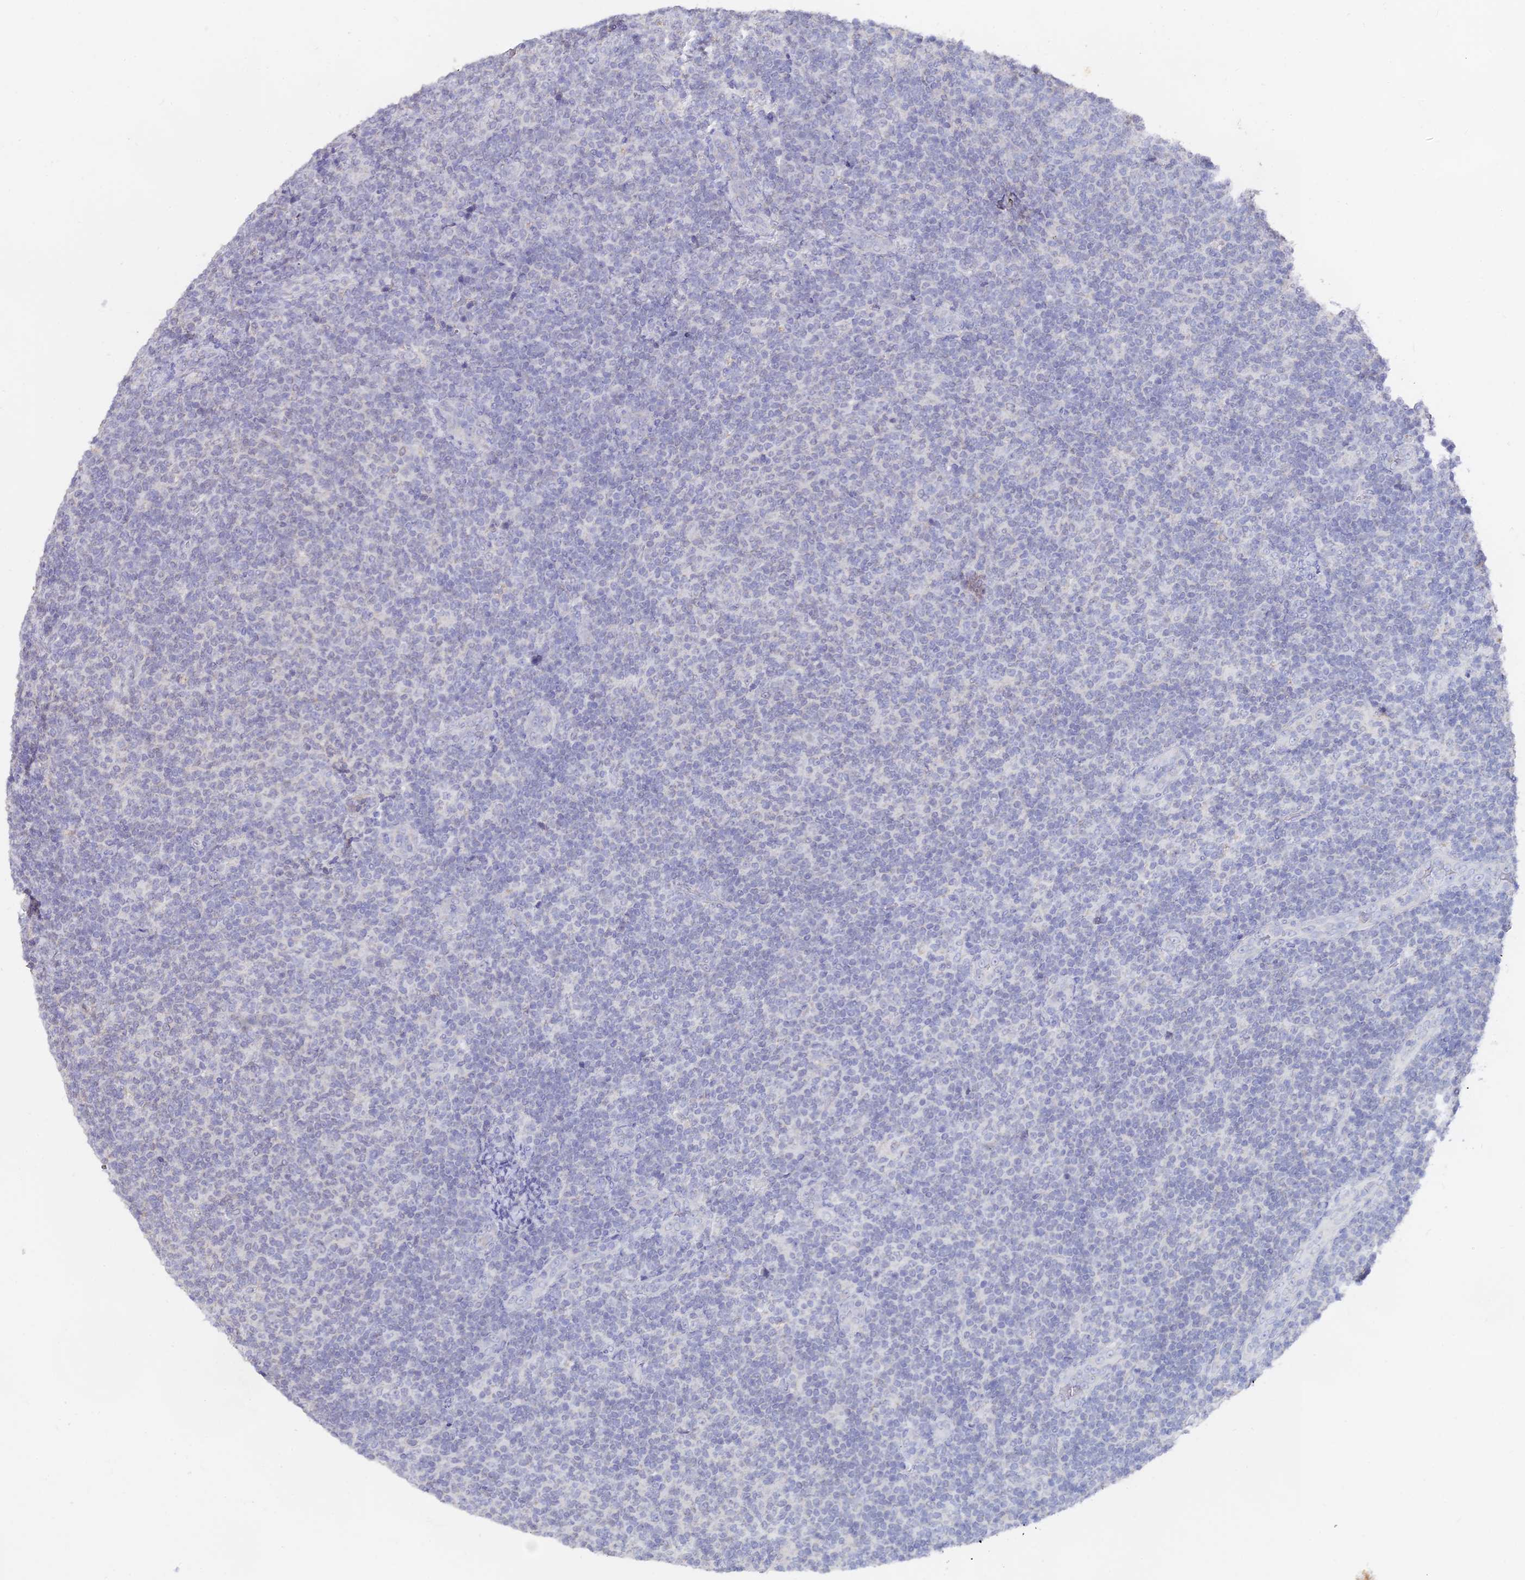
{"staining": {"intensity": "negative", "quantity": "none", "location": "none"}, "tissue": "lymphoma", "cell_type": "Tumor cells", "image_type": "cancer", "snomed": [{"axis": "morphology", "description": "Malignant lymphoma, non-Hodgkin's type, Low grade"}, {"axis": "topography", "description": "Lymph node"}], "caption": "Lymphoma was stained to show a protein in brown. There is no significant expression in tumor cells.", "gene": "LRIF1", "patient": {"sex": "male", "age": 66}}